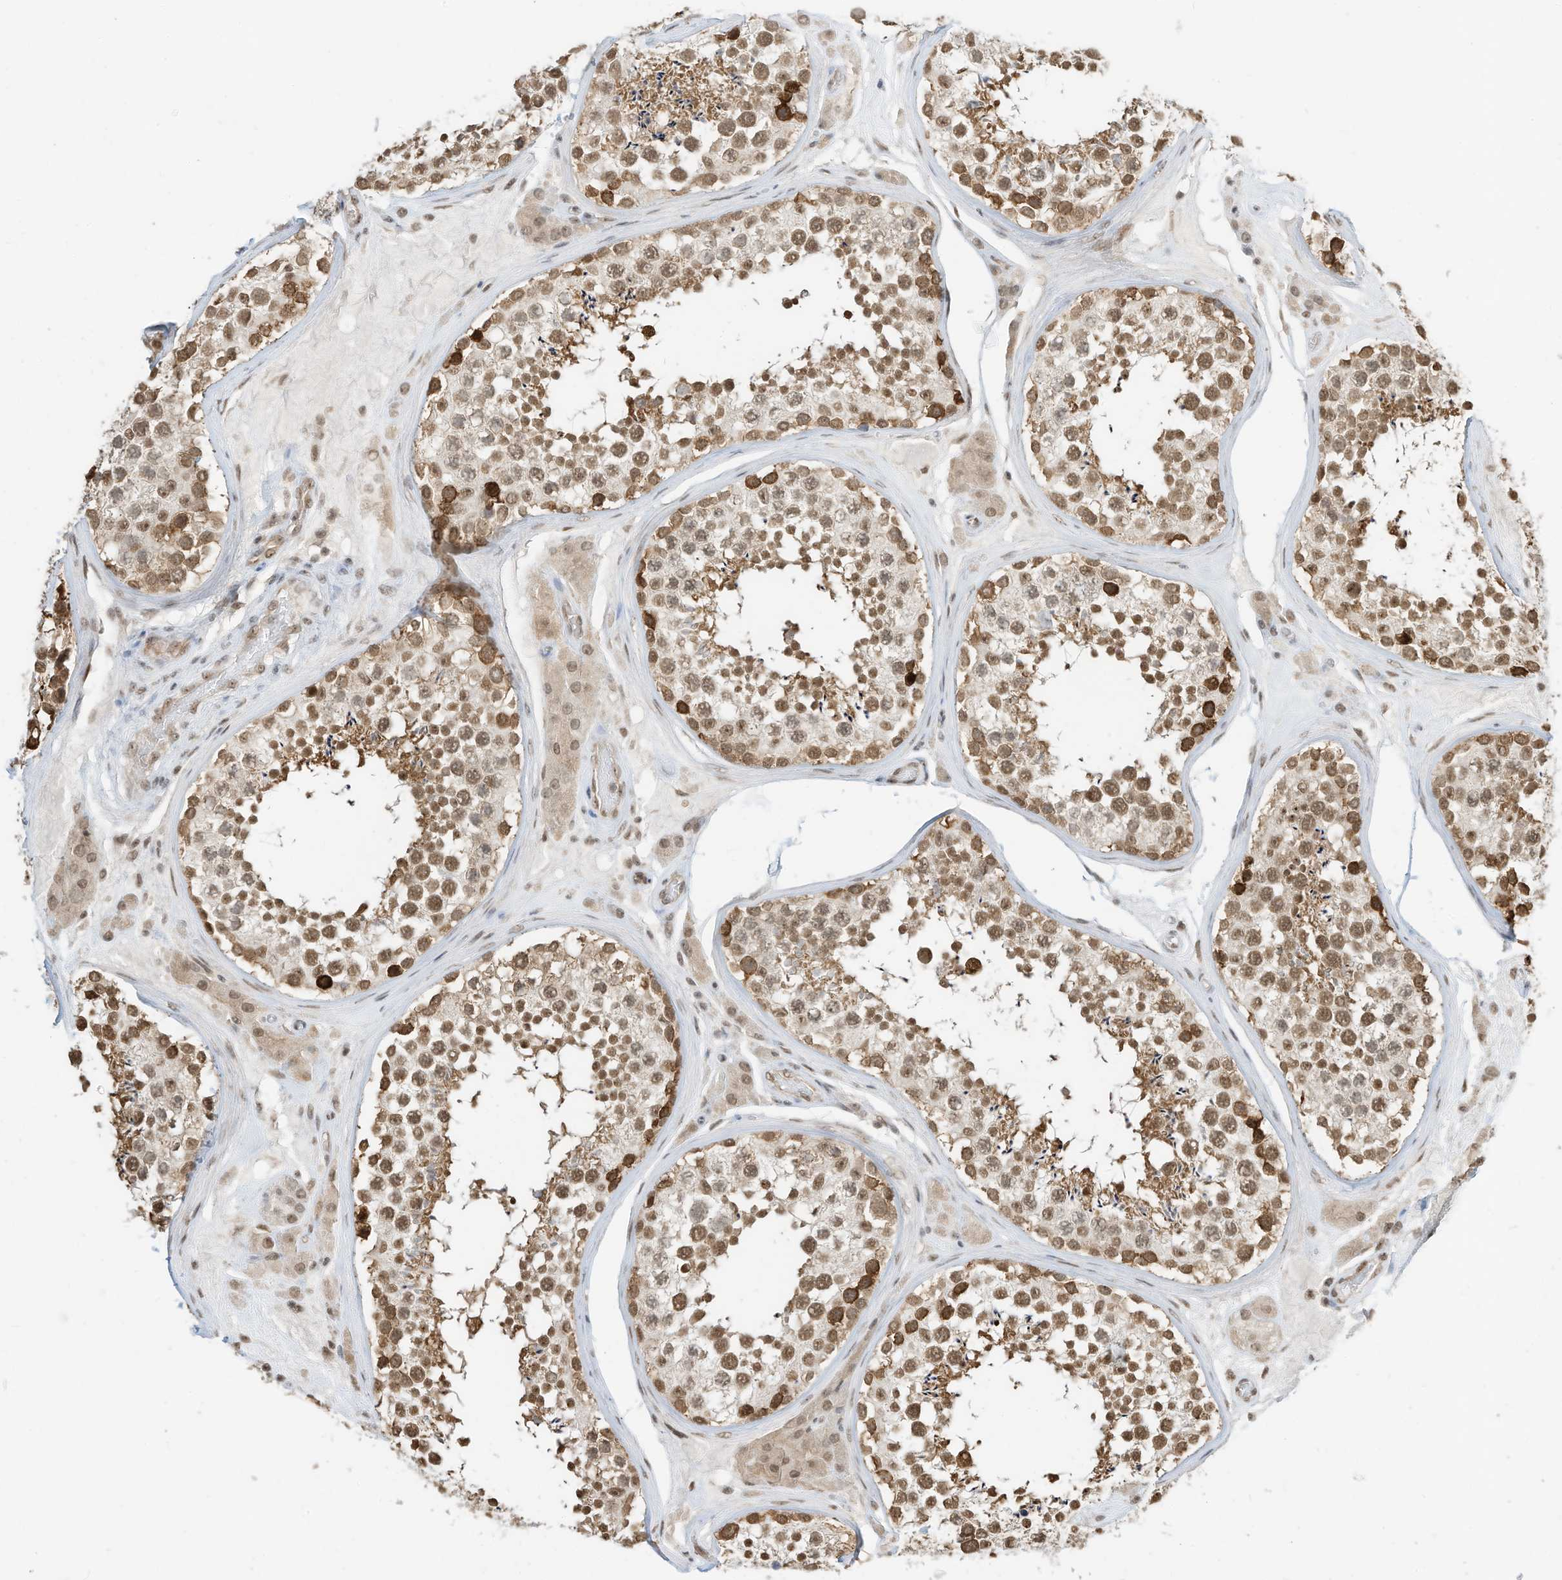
{"staining": {"intensity": "strong", "quantity": ">75%", "location": "cytoplasmic/membranous,nuclear"}, "tissue": "testis", "cell_type": "Cells in seminiferous ducts", "image_type": "normal", "snomed": [{"axis": "morphology", "description": "Normal tissue, NOS"}, {"axis": "topography", "description": "Testis"}], "caption": "A photomicrograph of testis stained for a protein reveals strong cytoplasmic/membranous,nuclear brown staining in cells in seminiferous ducts. The protein of interest is stained brown, and the nuclei are stained in blue (DAB IHC with brightfield microscopy, high magnification).", "gene": "ZNF195", "patient": {"sex": "male", "age": 46}}